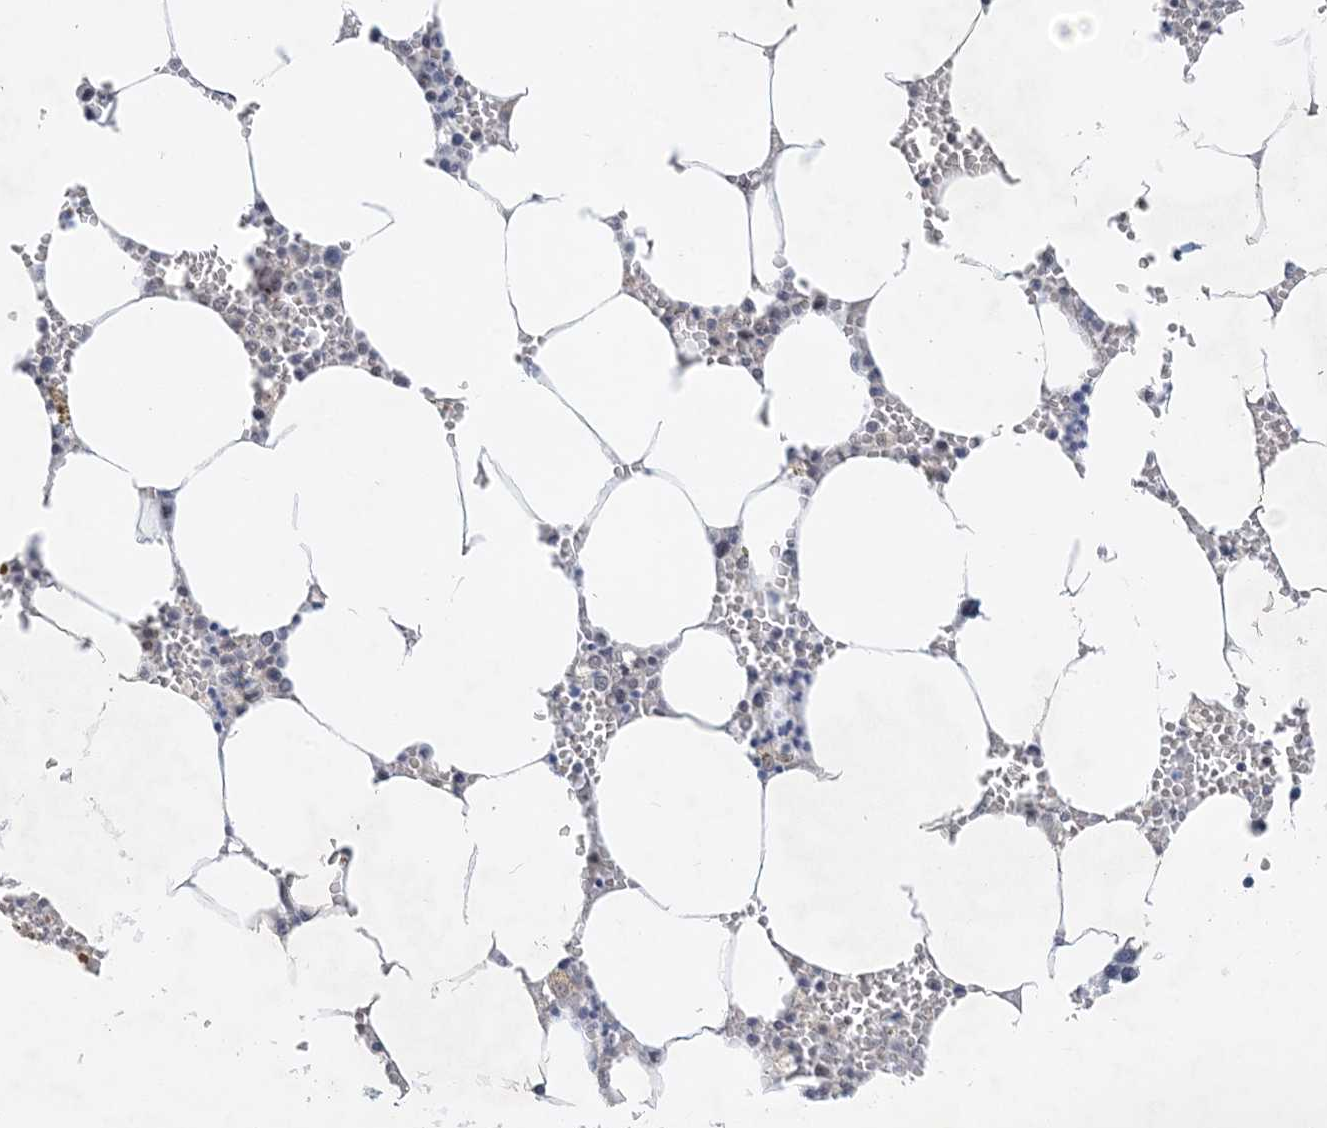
{"staining": {"intensity": "strong", "quantity": "<25%", "location": "cytoplasmic/membranous"}, "tissue": "bone marrow", "cell_type": "Hematopoietic cells", "image_type": "normal", "snomed": [{"axis": "morphology", "description": "Normal tissue, NOS"}, {"axis": "topography", "description": "Bone marrow"}], "caption": "Bone marrow was stained to show a protein in brown. There is medium levels of strong cytoplasmic/membranous expression in about <25% of hematopoietic cells.", "gene": "KMT2D", "patient": {"sex": "male", "age": 70}}